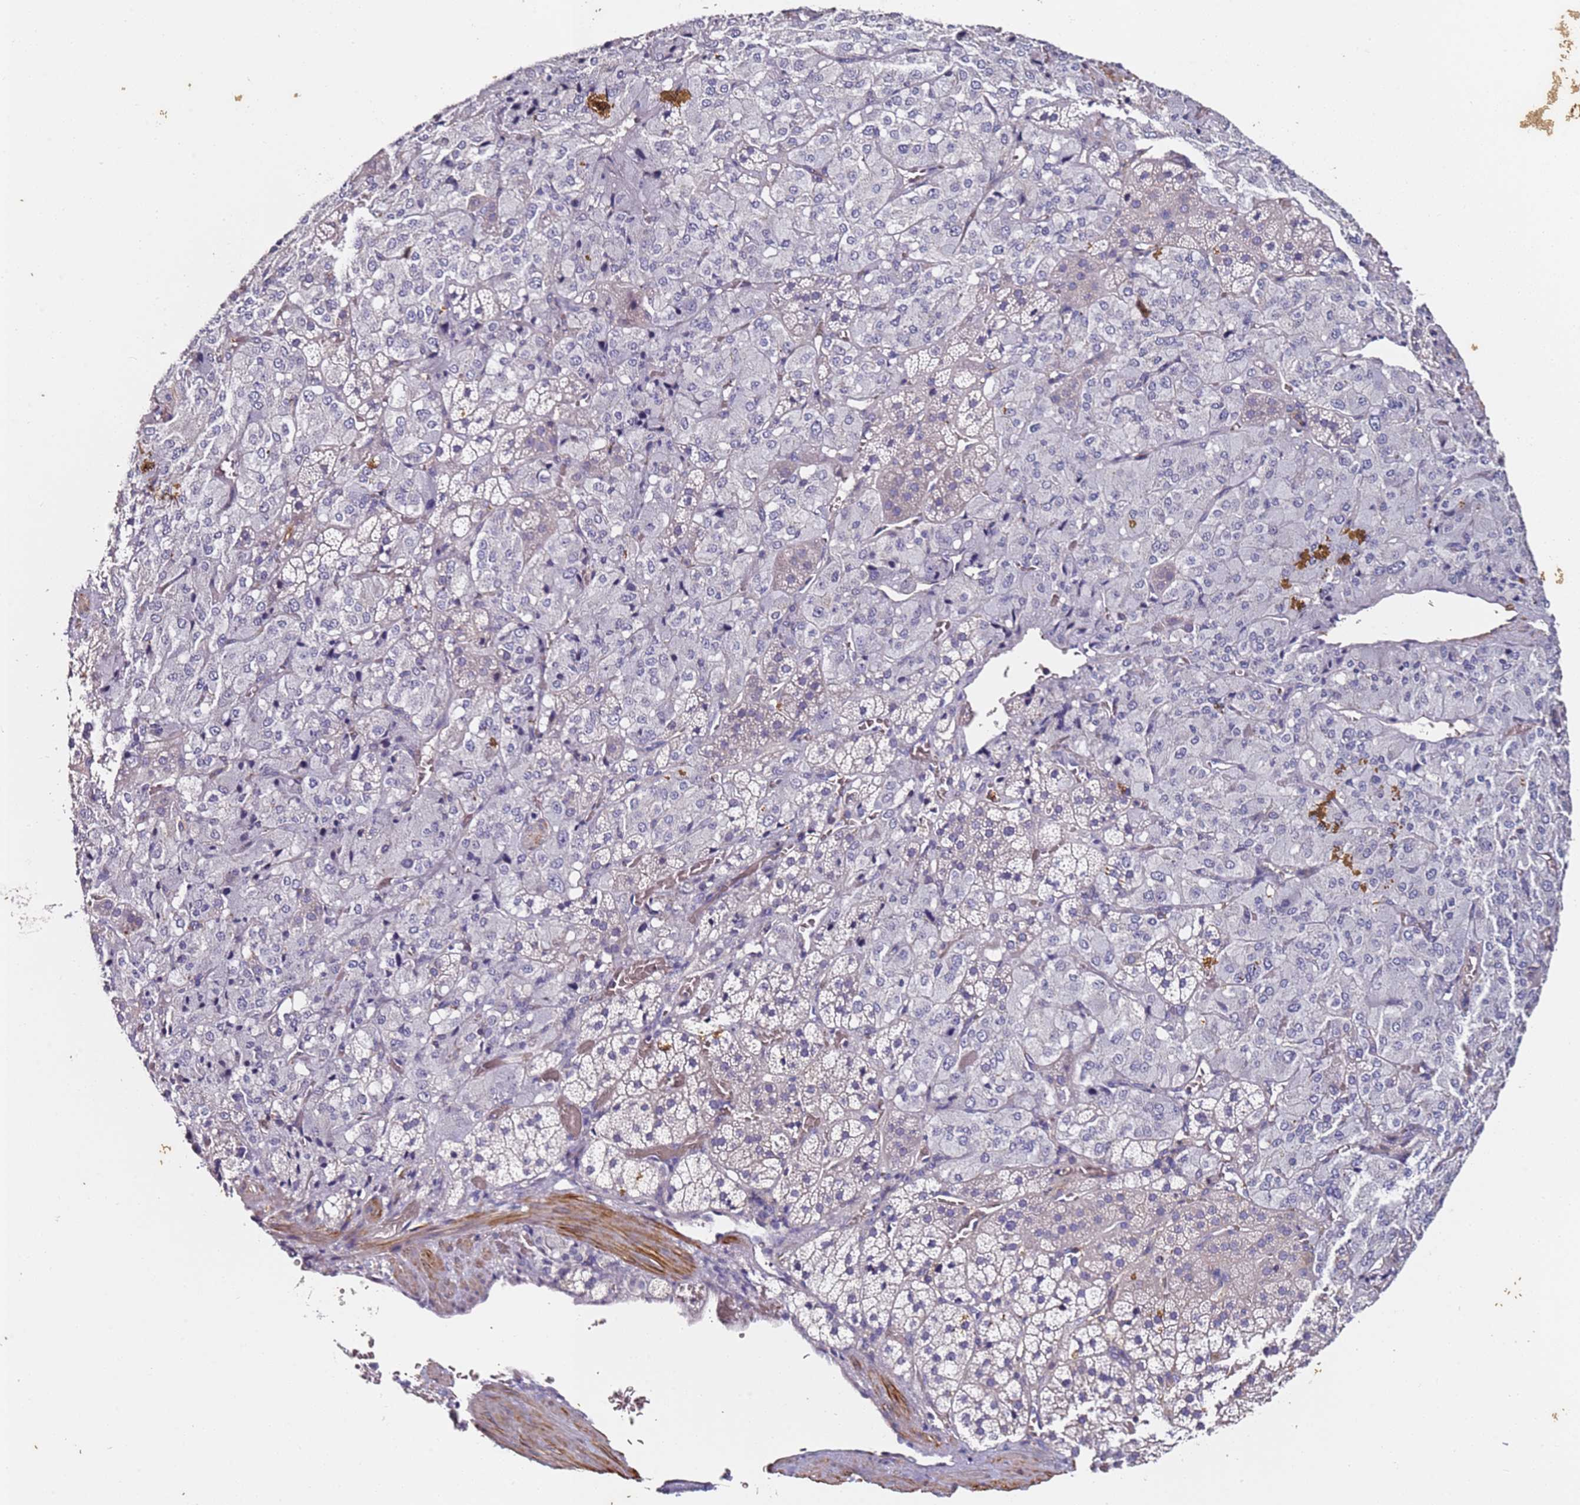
{"staining": {"intensity": "negative", "quantity": "none", "location": "none"}, "tissue": "adrenal gland", "cell_type": "Glandular cells", "image_type": "normal", "snomed": [{"axis": "morphology", "description": "Normal tissue, NOS"}, {"axis": "topography", "description": "Adrenal gland"}], "caption": "Immunohistochemical staining of normal adrenal gland demonstrates no significant positivity in glandular cells.", "gene": "ZNF671", "patient": {"sex": "female", "age": 44}}